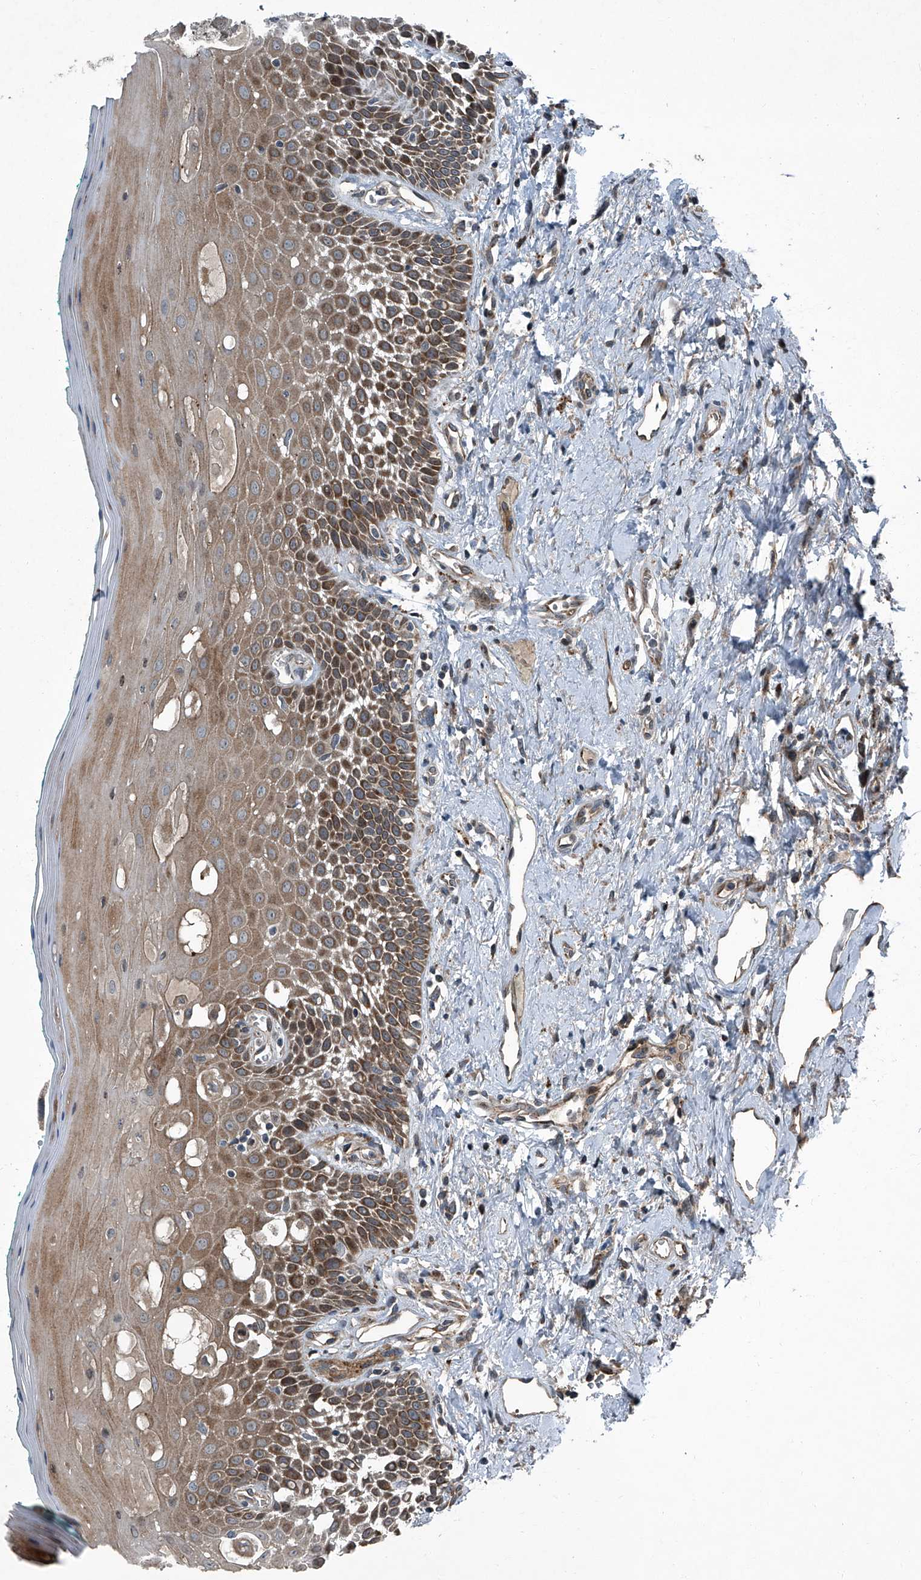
{"staining": {"intensity": "moderate", "quantity": ">75%", "location": "cytoplasmic/membranous"}, "tissue": "oral mucosa", "cell_type": "Squamous epithelial cells", "image_type": "normal", "snomed": [{"axis": "morphology", "description": "Normal tissue, NOS"}, {"axis": "topography", "description": "Oral tissue"}], "caption": "Brown immunohistochemical staining in normal human oral mucosa reveals moderate cytoplasmic/membranous expression in about >75% of squamous epithelial cells.", "gene": "SENP2", "patient": {"sex": "female", "age": 70}}